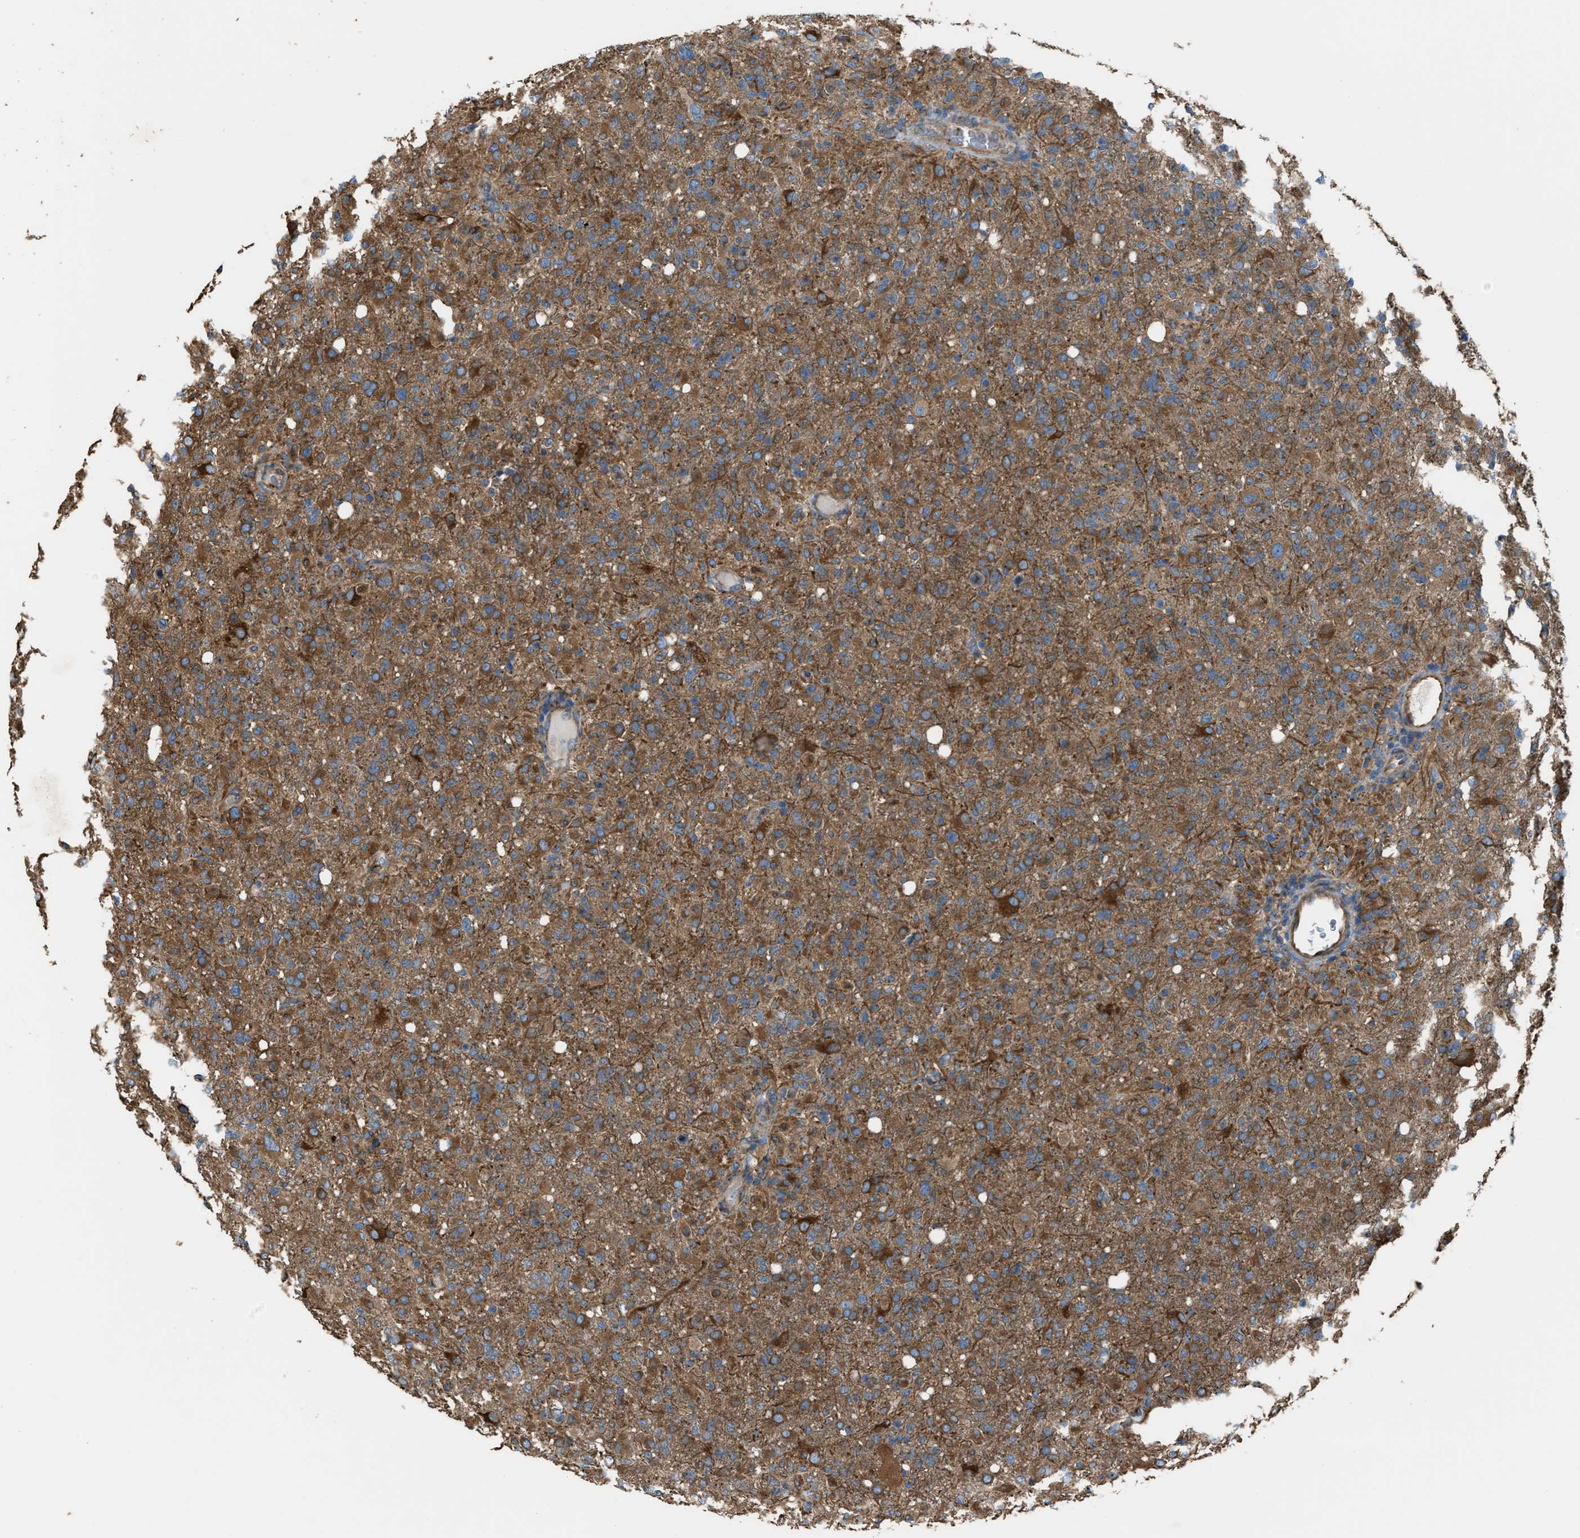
{"staining": {"intensity": "moderate", "quantity": ">75%", "location": "cytoplasmic/membranous"}, "tissue": "glioma", "cell_type": "Tumor cells", "image_type": "cancer", "snomed": [{"axis": "morphology", "description": "Glioma, malignant, High grade"}, {"axis": "topography", "description": "Brain"}], "caption": "A micrograph of human glioma stained for a protein exhibits moderate cytoplasmic/membranous brown staining in tumor cells.", "gene": "TRPC1", "patient": {"sex": "female", "age": 57}}